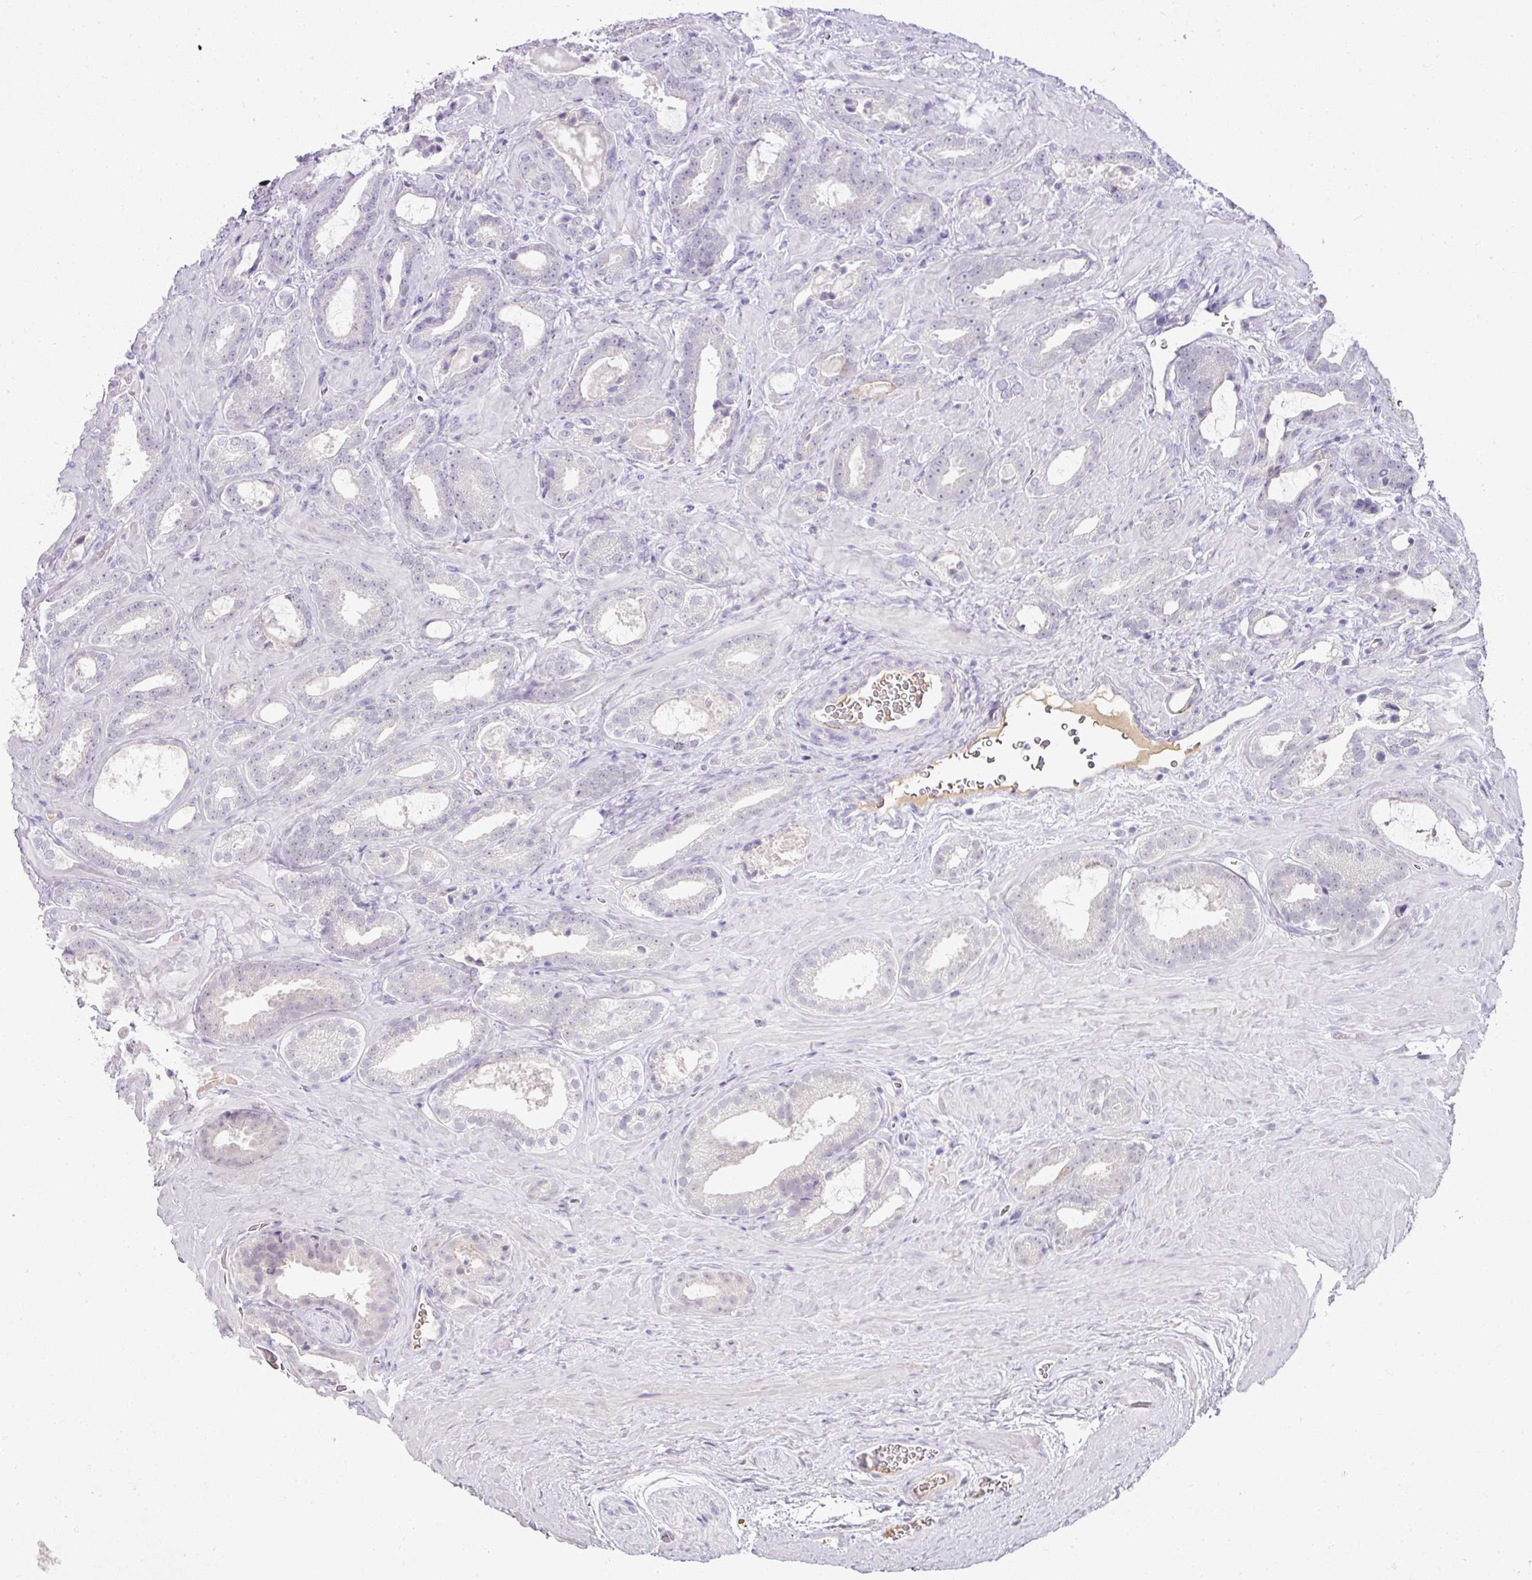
{"staining": {"intensity": "strong", "quantity": "<25%", "location": "cytoplasmic/membranous"}, "tissue": "prostate cancer", "cell_type": "Tumor cells", "image_type": "cancer", "snomed": [{"axis": "morphology", "description": "Adenocarcinoma, Low grade"}, {"axis": "topography", "description": "Prostate"}], "caption": "Immunohistochemistry (IHC) of human adenocarcinoma (low-grade) (prostate) demonstrates medium levels of strong cytoplasmic/membranous expression in about <25% of tumor cells.", "gene": "FGF17", "patient": {"sex": "male", "age": 62}}